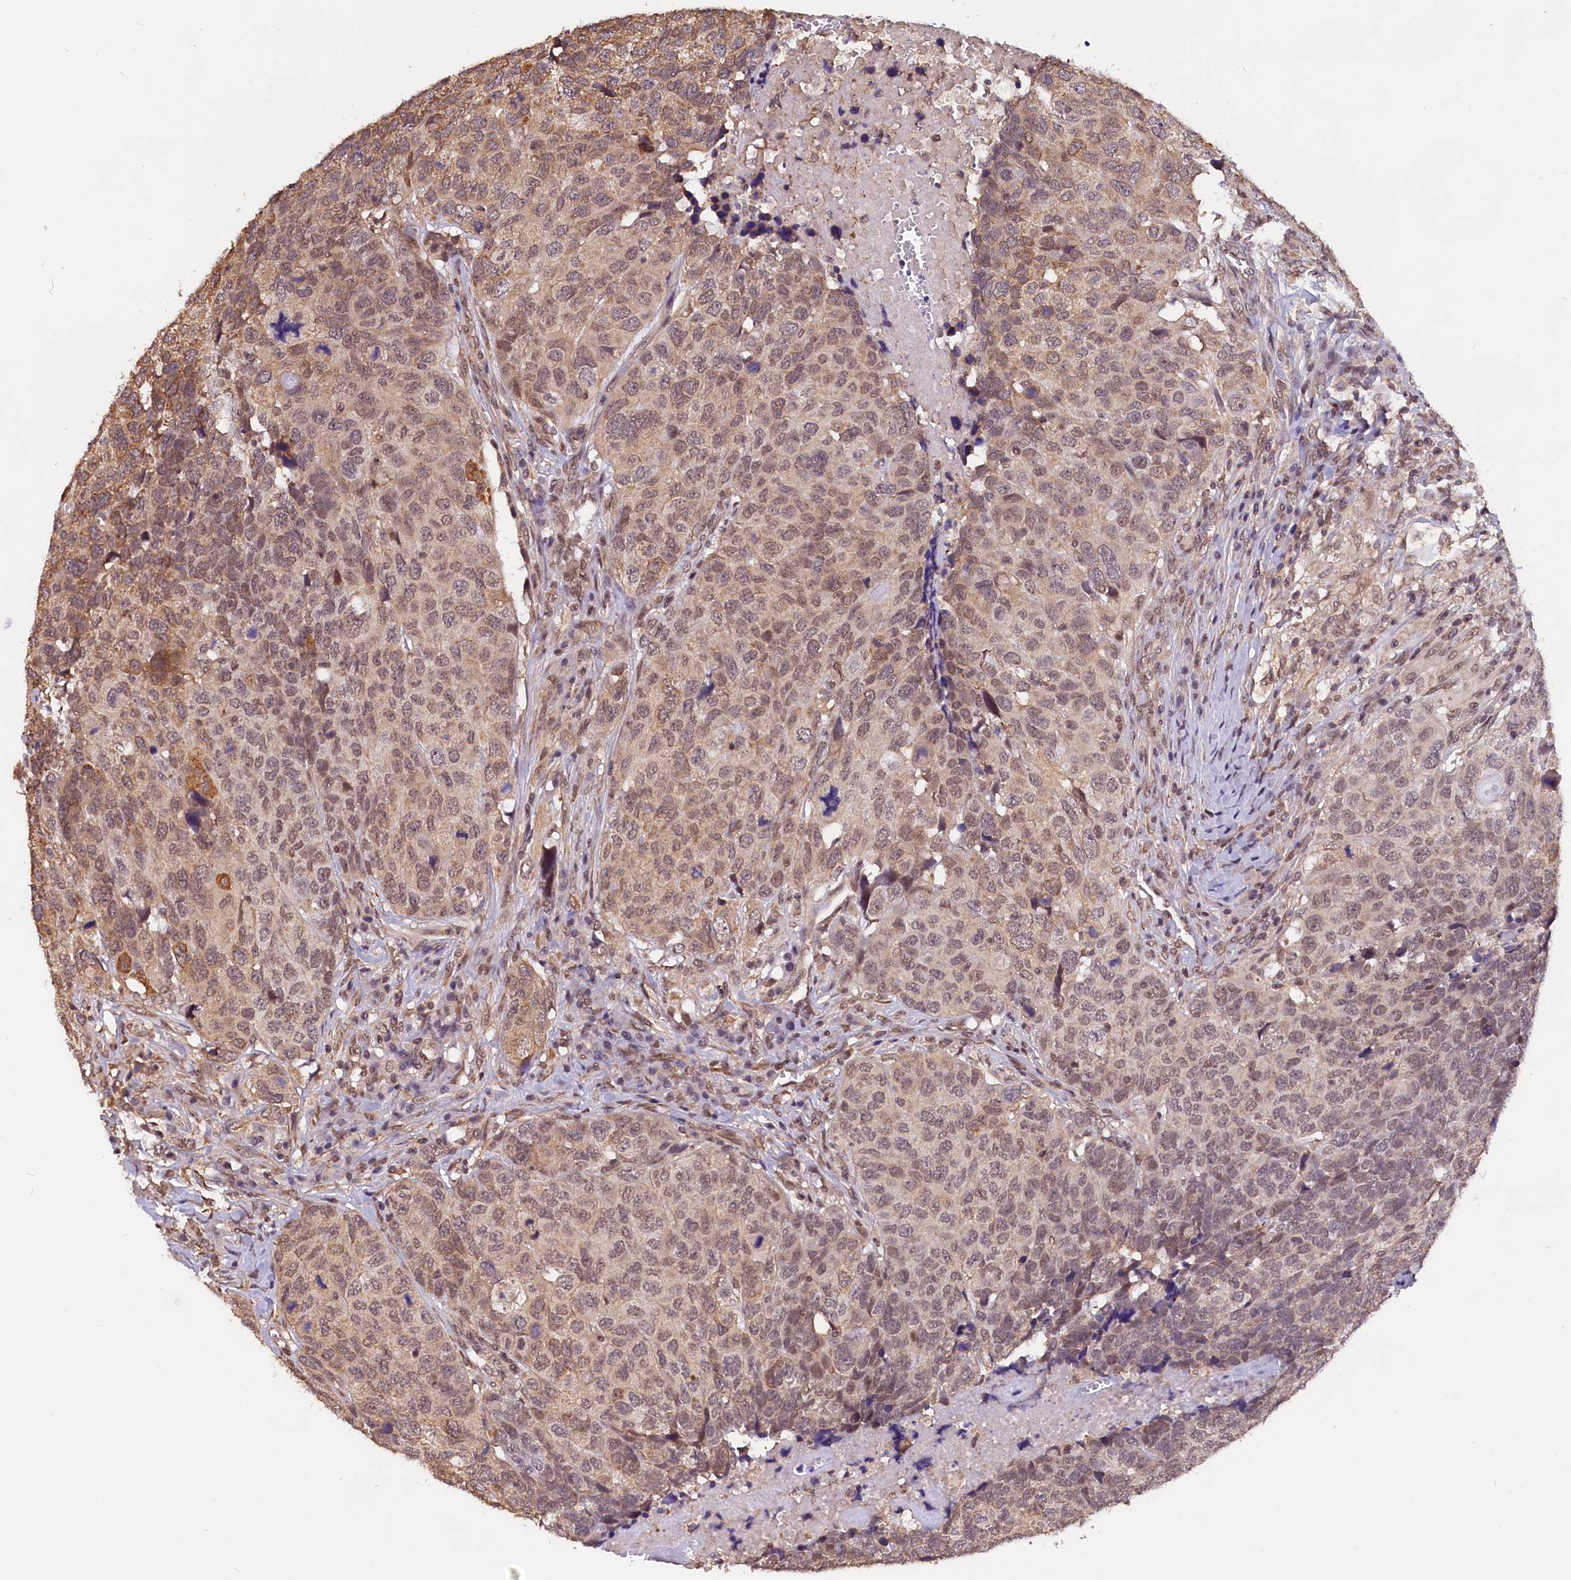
{"staining": {"intensity": "moderate", "quantity": ">75%", "location": "nuclear"}, "tissue": "head and neck cancer", "cell_type": "Tumor cells", "image_type": "cancer", "snomed": [{"axis": "morphology", "description": "Squamous cell carcinoma, NOS"}, {"axis": "topography", "description": "Head-Neck"}], "caption": "Tumor cells exhibit moderate nuclear positivity in approximately >75% of cells in head and neck cancer (squamous cell carcinoma).", "gene": "ZC3H4", "patient": {"sex": "male", "age": 66}}